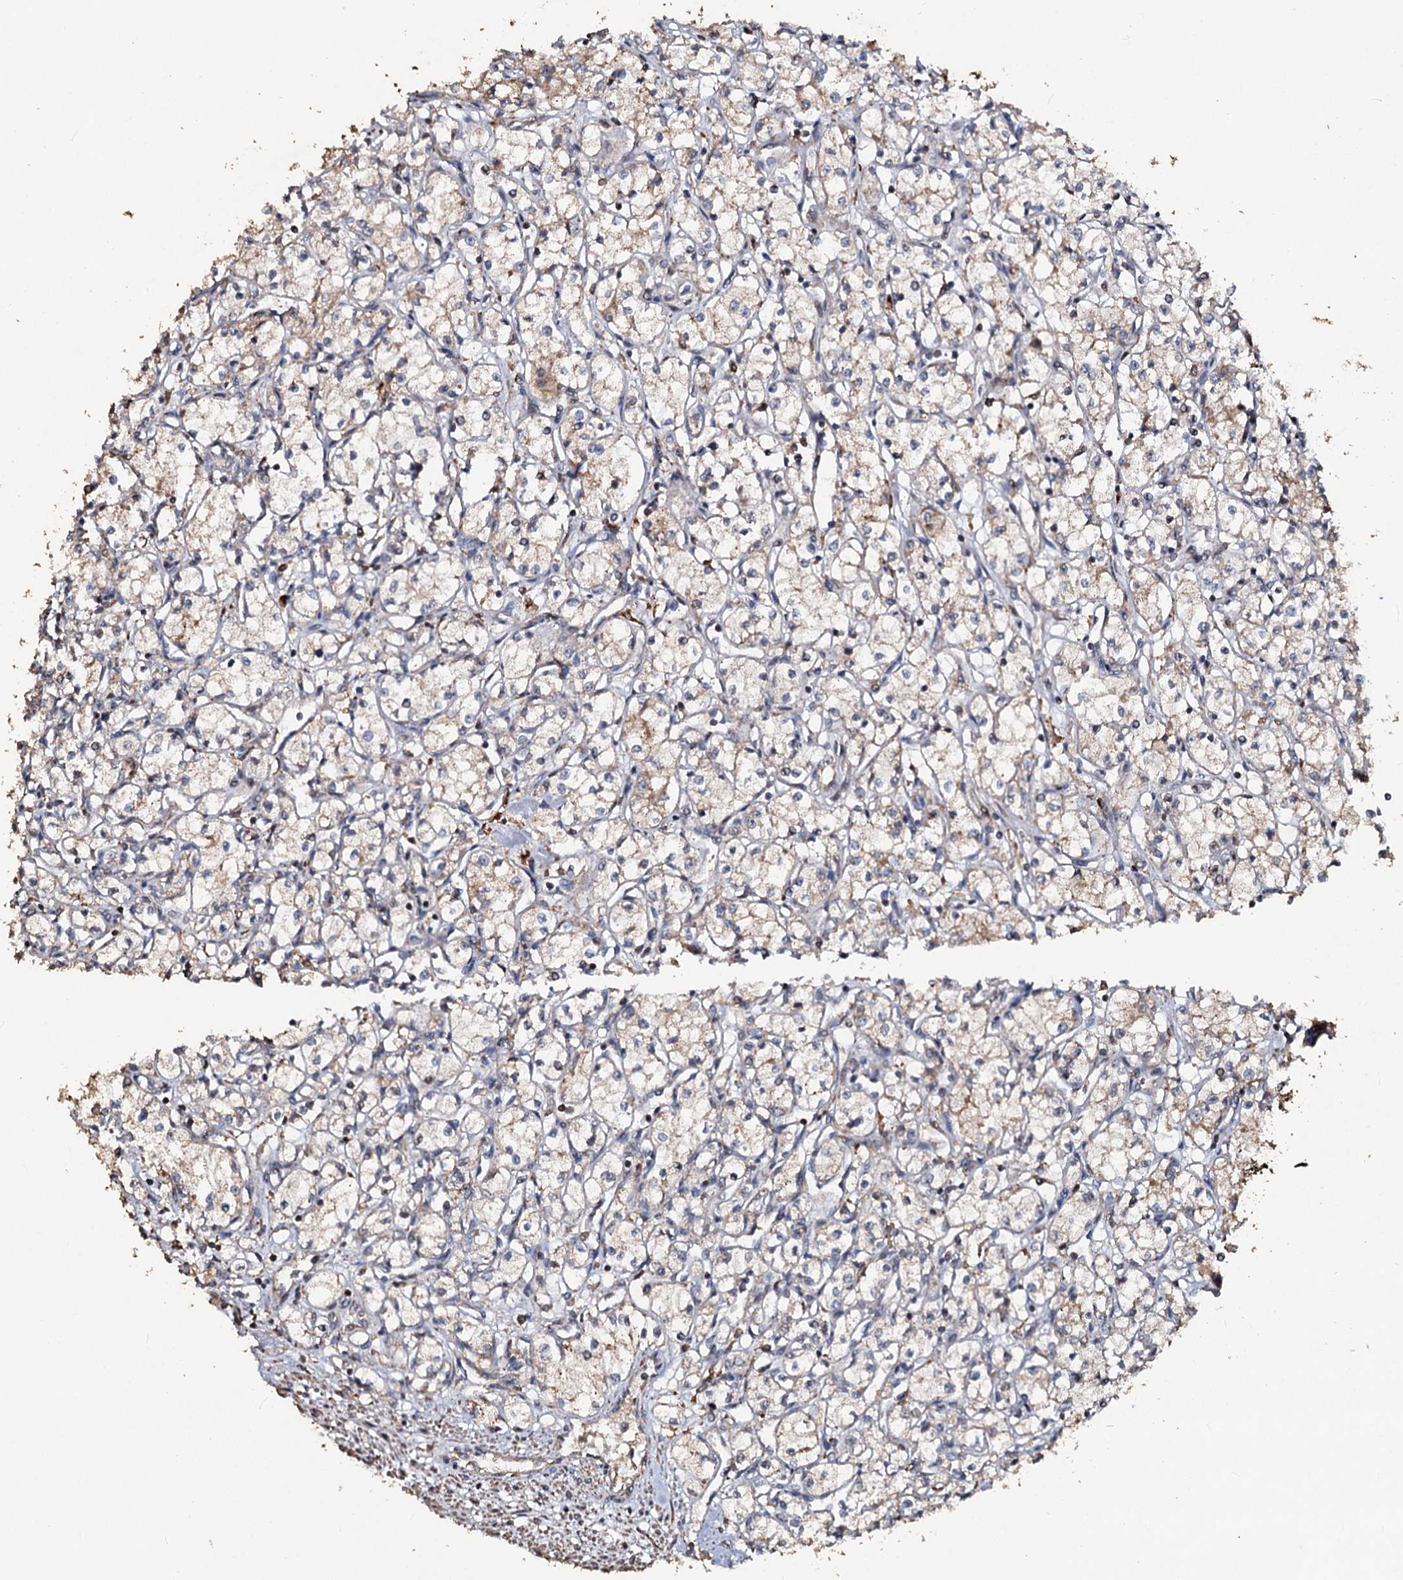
{"staining": {"intensity": "weak", "quantity": "<25%", "location": "cytoplasmic/membranous"}, "tissue": "renal cancer", "cell_type": "Tumor cells", "image_type": "cancer", "snomed": [{"axis": "morphology", "description": "Adenocarcinoma, NOS"}, {"axis": "topography", "description": "Kidney"}], "caption": "Renal cancer was stained to show a protein in brown. There is no significant expression in tumor cells.", "gene": "NOTCH2NLA", "patient": {"sex": "male", "age": 59}}